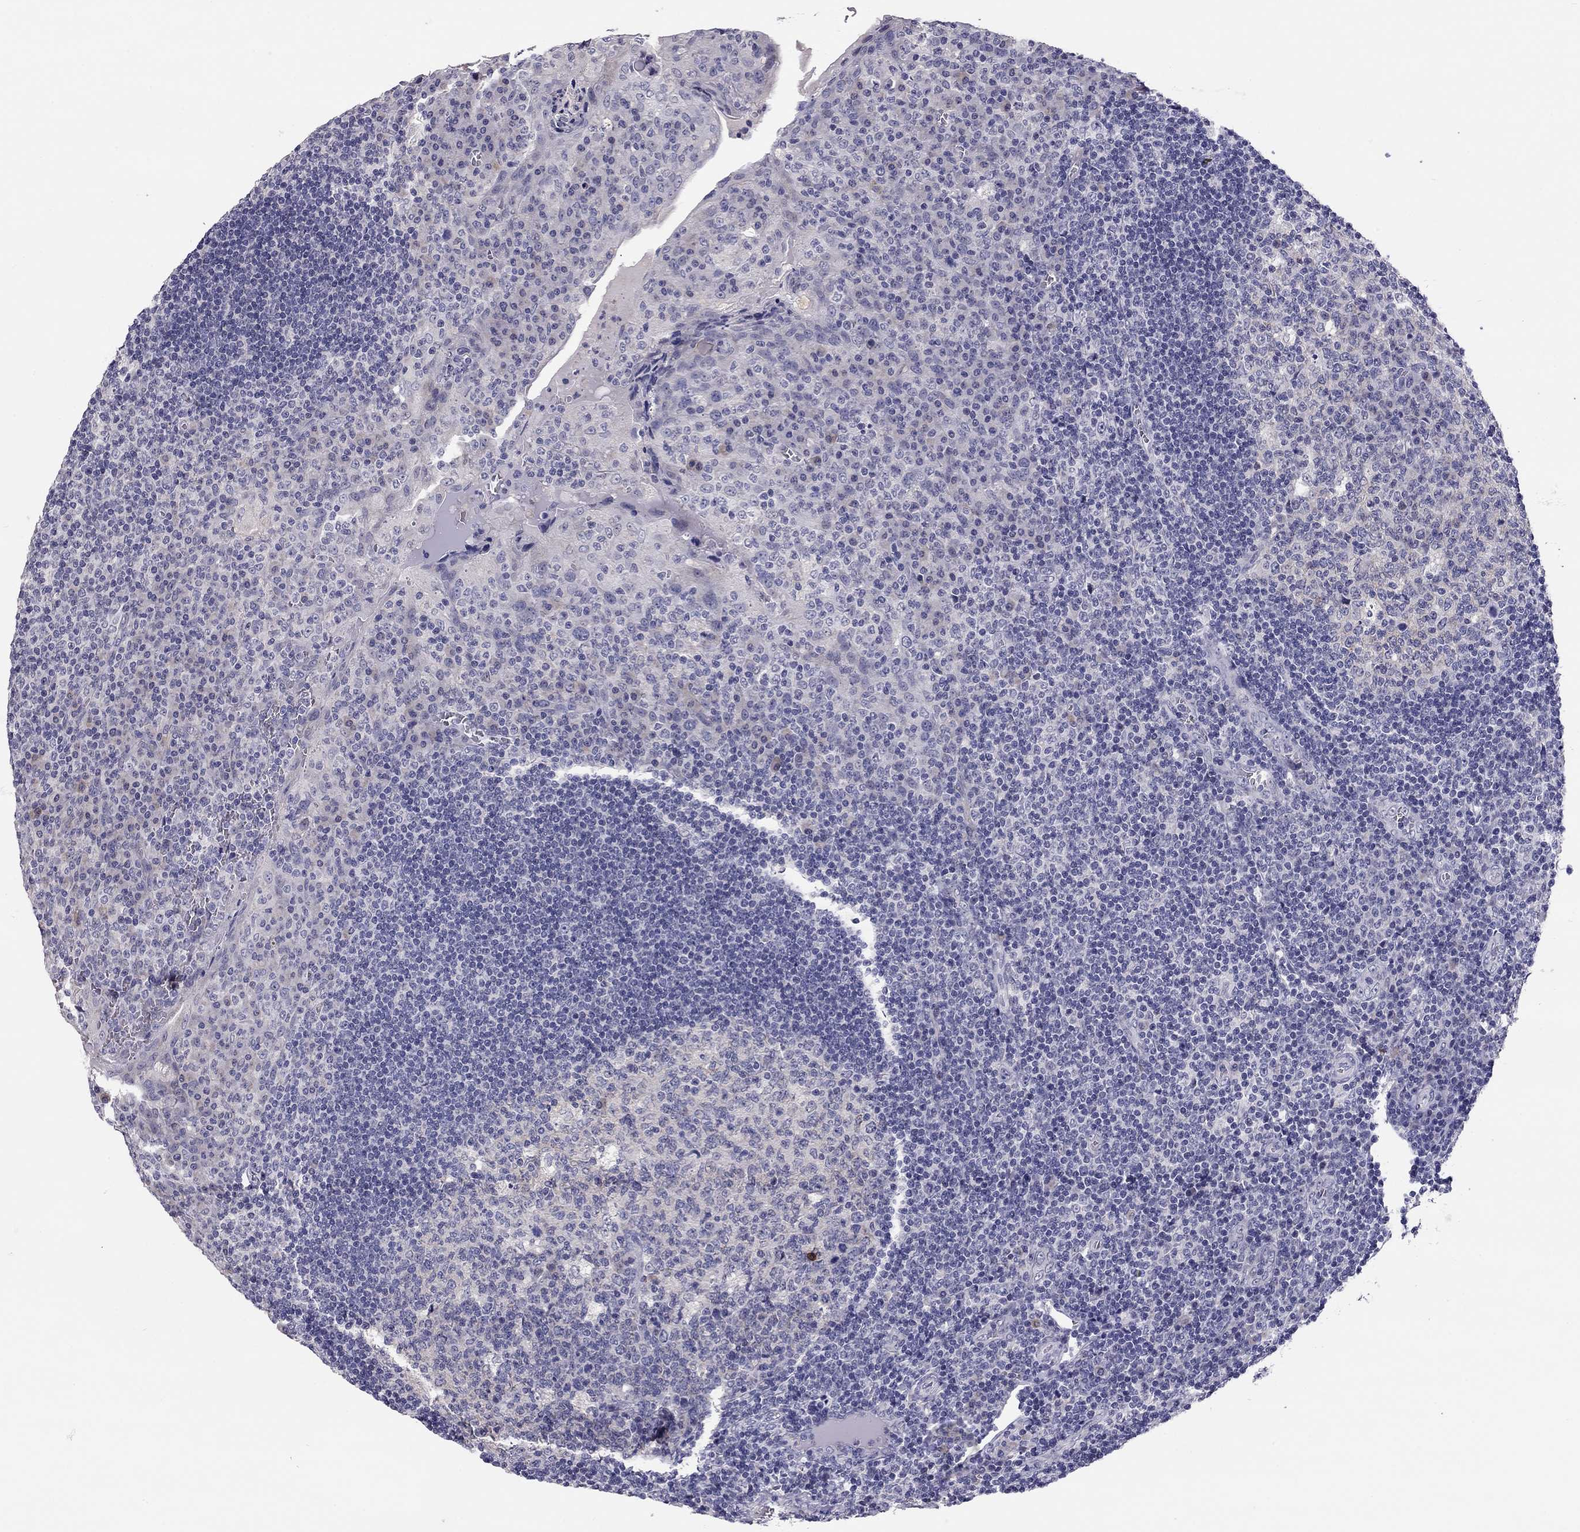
{"staining": {"intensity": "negative", "quantity": "none", "location": "none"}, "tissue": "tonsil", "cell_type": "Germinal center cells", "image_type": "normal", "snomed": [{"axis": "morphology", "description": "Normal tissue, NOS"}, {"axis": "topography", "description": "Tonsil"}], "caption": "Tonsil stained for a protein using immunohistochemistry demonstrates no staining germinal center cells.", "gene": "SCARB1", "patient": {"sex": "male", "age": 17}}